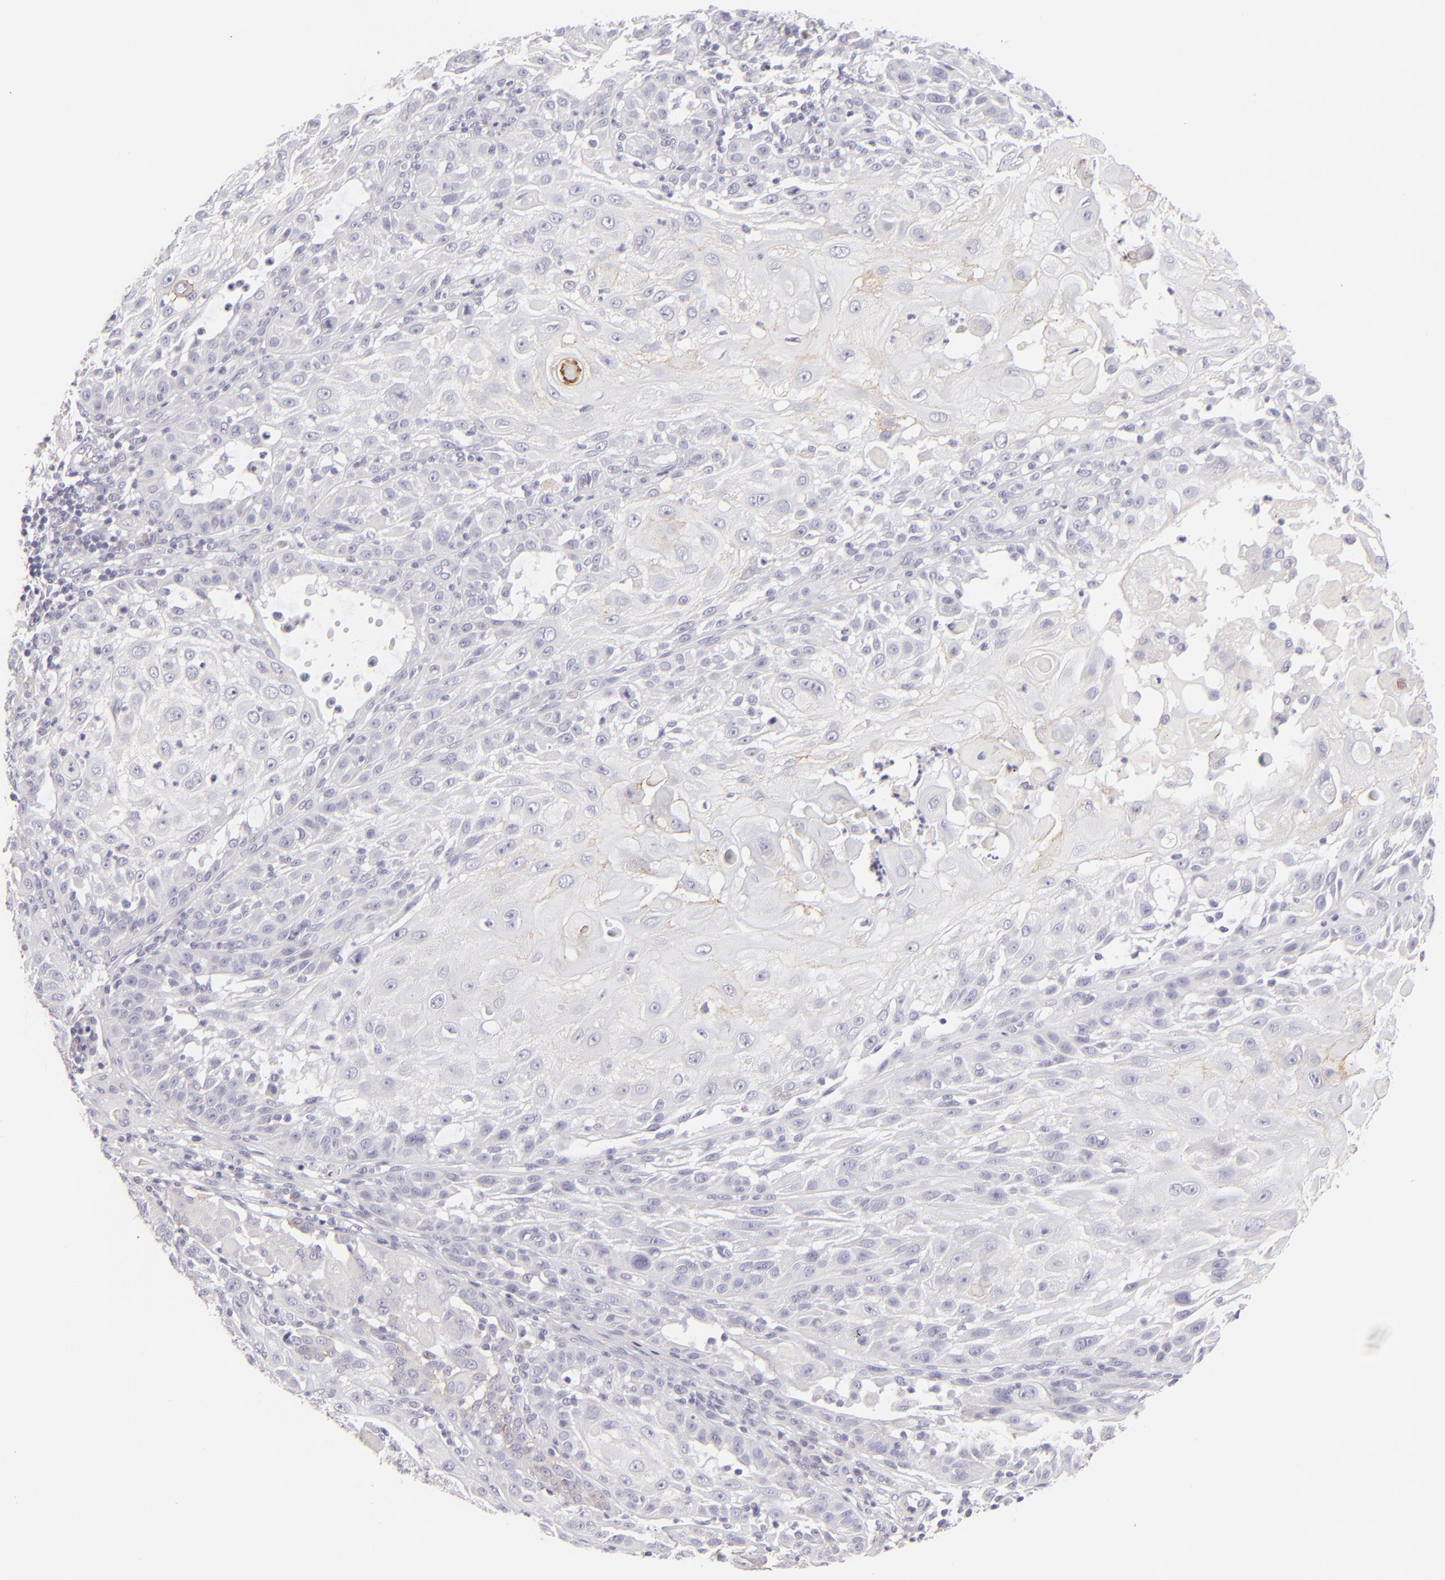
{"staining": {"intensity": "negative", "quantity": "none", "location": "none"}, "tissue": "skin cancer", "cell_type": "Tumor cells", "image_type": "cancer", "snomed": [{"axis": "morphology", "description": "Squamous cell carcinoma, NOS"}, {"axis": "topography", "description": "Skin"}], "caption": "An immunohistochemistry micrograph of skin cancer is shown. There is no staining in tumor cells of skin cancer. (DAB (3,3'-diaminobenzidine) immunohistochemistry, high magnification).", "gene": "CLDN4", "patient": {"sex": "female", "age": 89}}